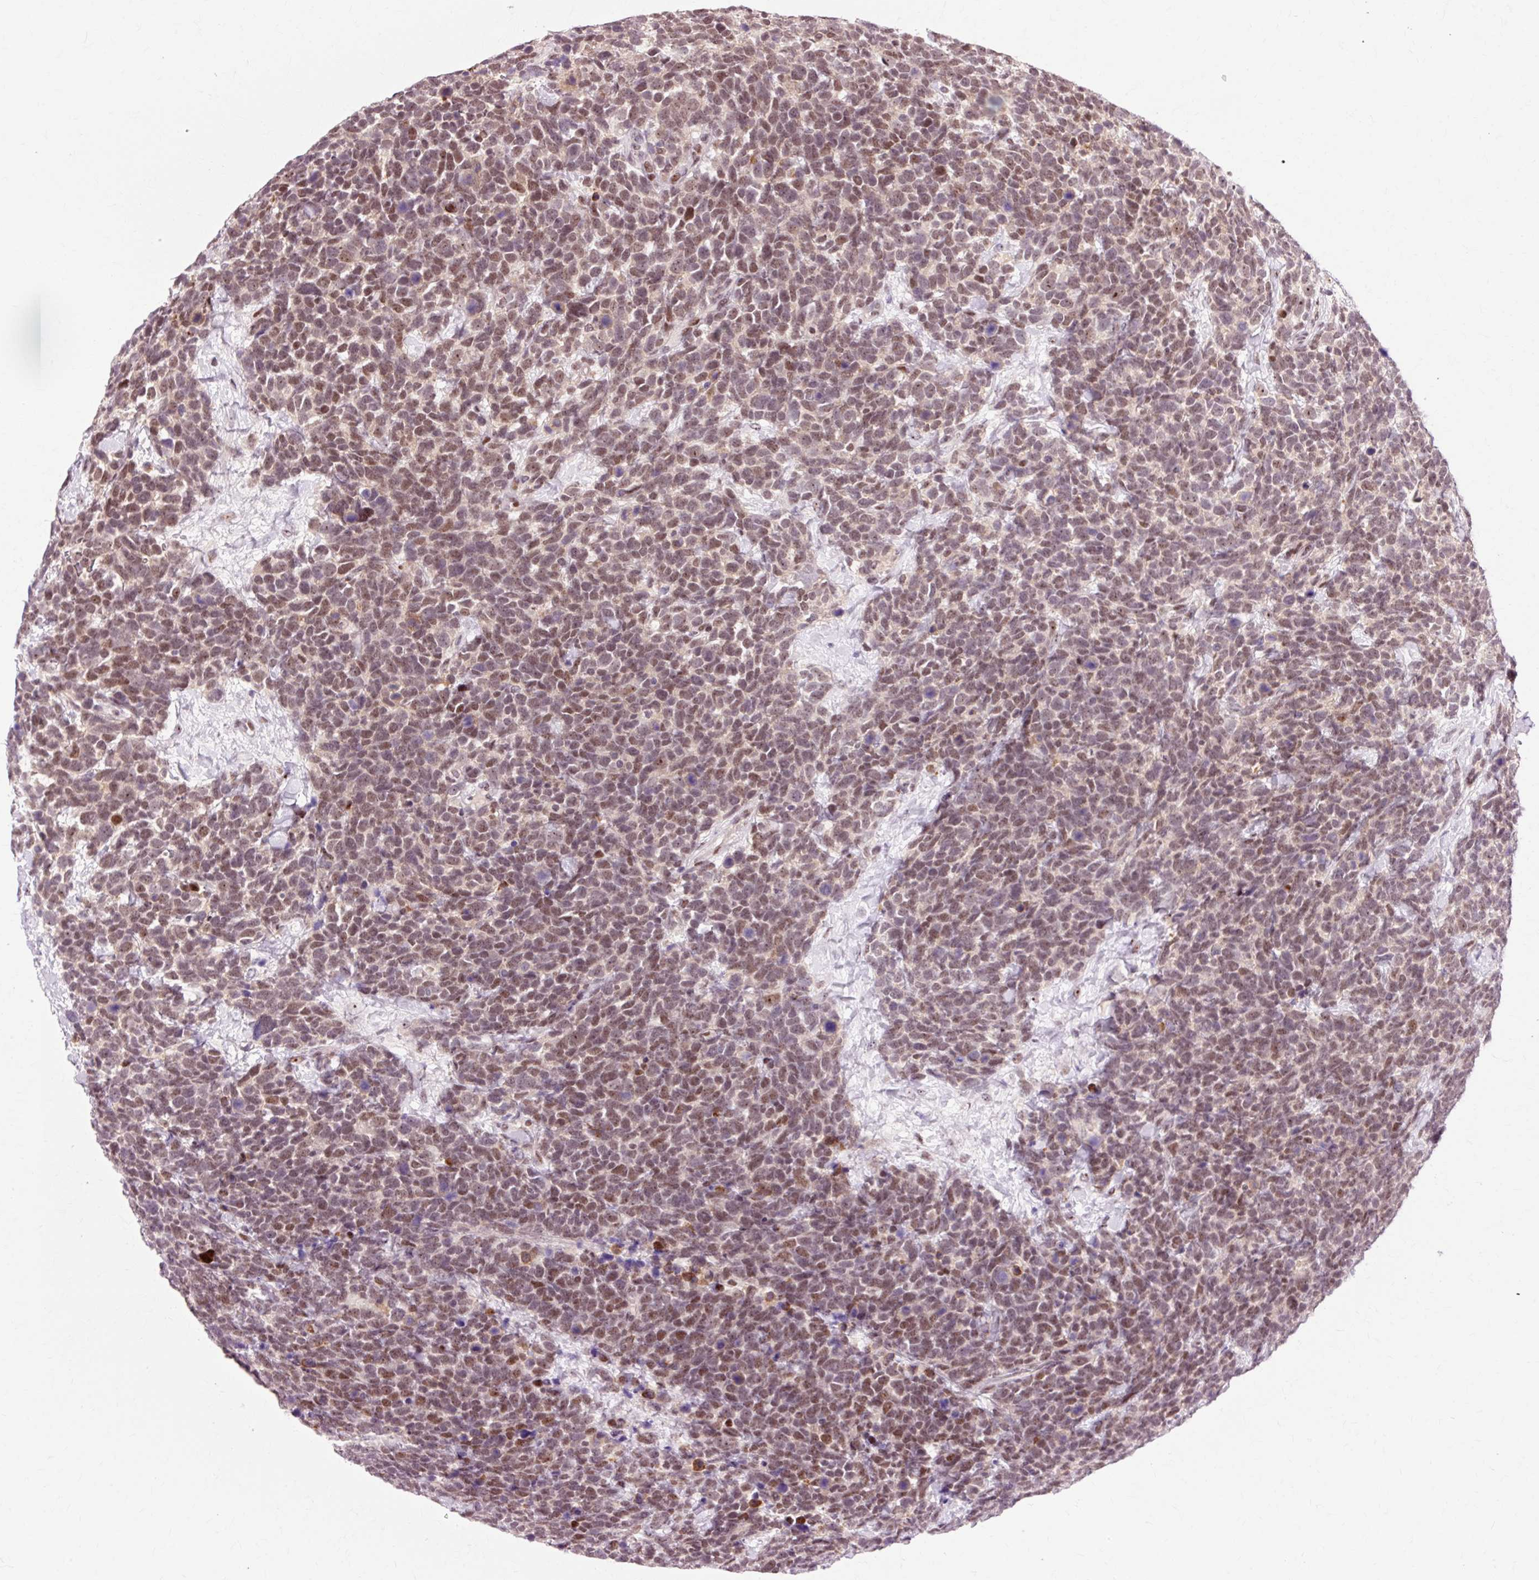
{"staining": {"intensity": "moderate", "quantity": ">75%", "location": "nuclear"}, "tissue": "urothelial cancer", "cell_type": "Tumor cells", "image_type": "cancer", "snomed": [{"axis": "morphology", "description": "Urothelial carcinoma, High grade"}, {"axis": "topography", "description": "Urinary bladder"}], "caption": "Immunohistochemistry histopathology image of neoplastic tissue: human urothelial cancer stained using immunohistochemistry demonstrates medium levels of moderate protein expression localized specifically in the nuclear of tumor cells, appearing as a nuclear brown color.", "gene": "MACROD2", "patient": {"sex": "female", "age": 82}}